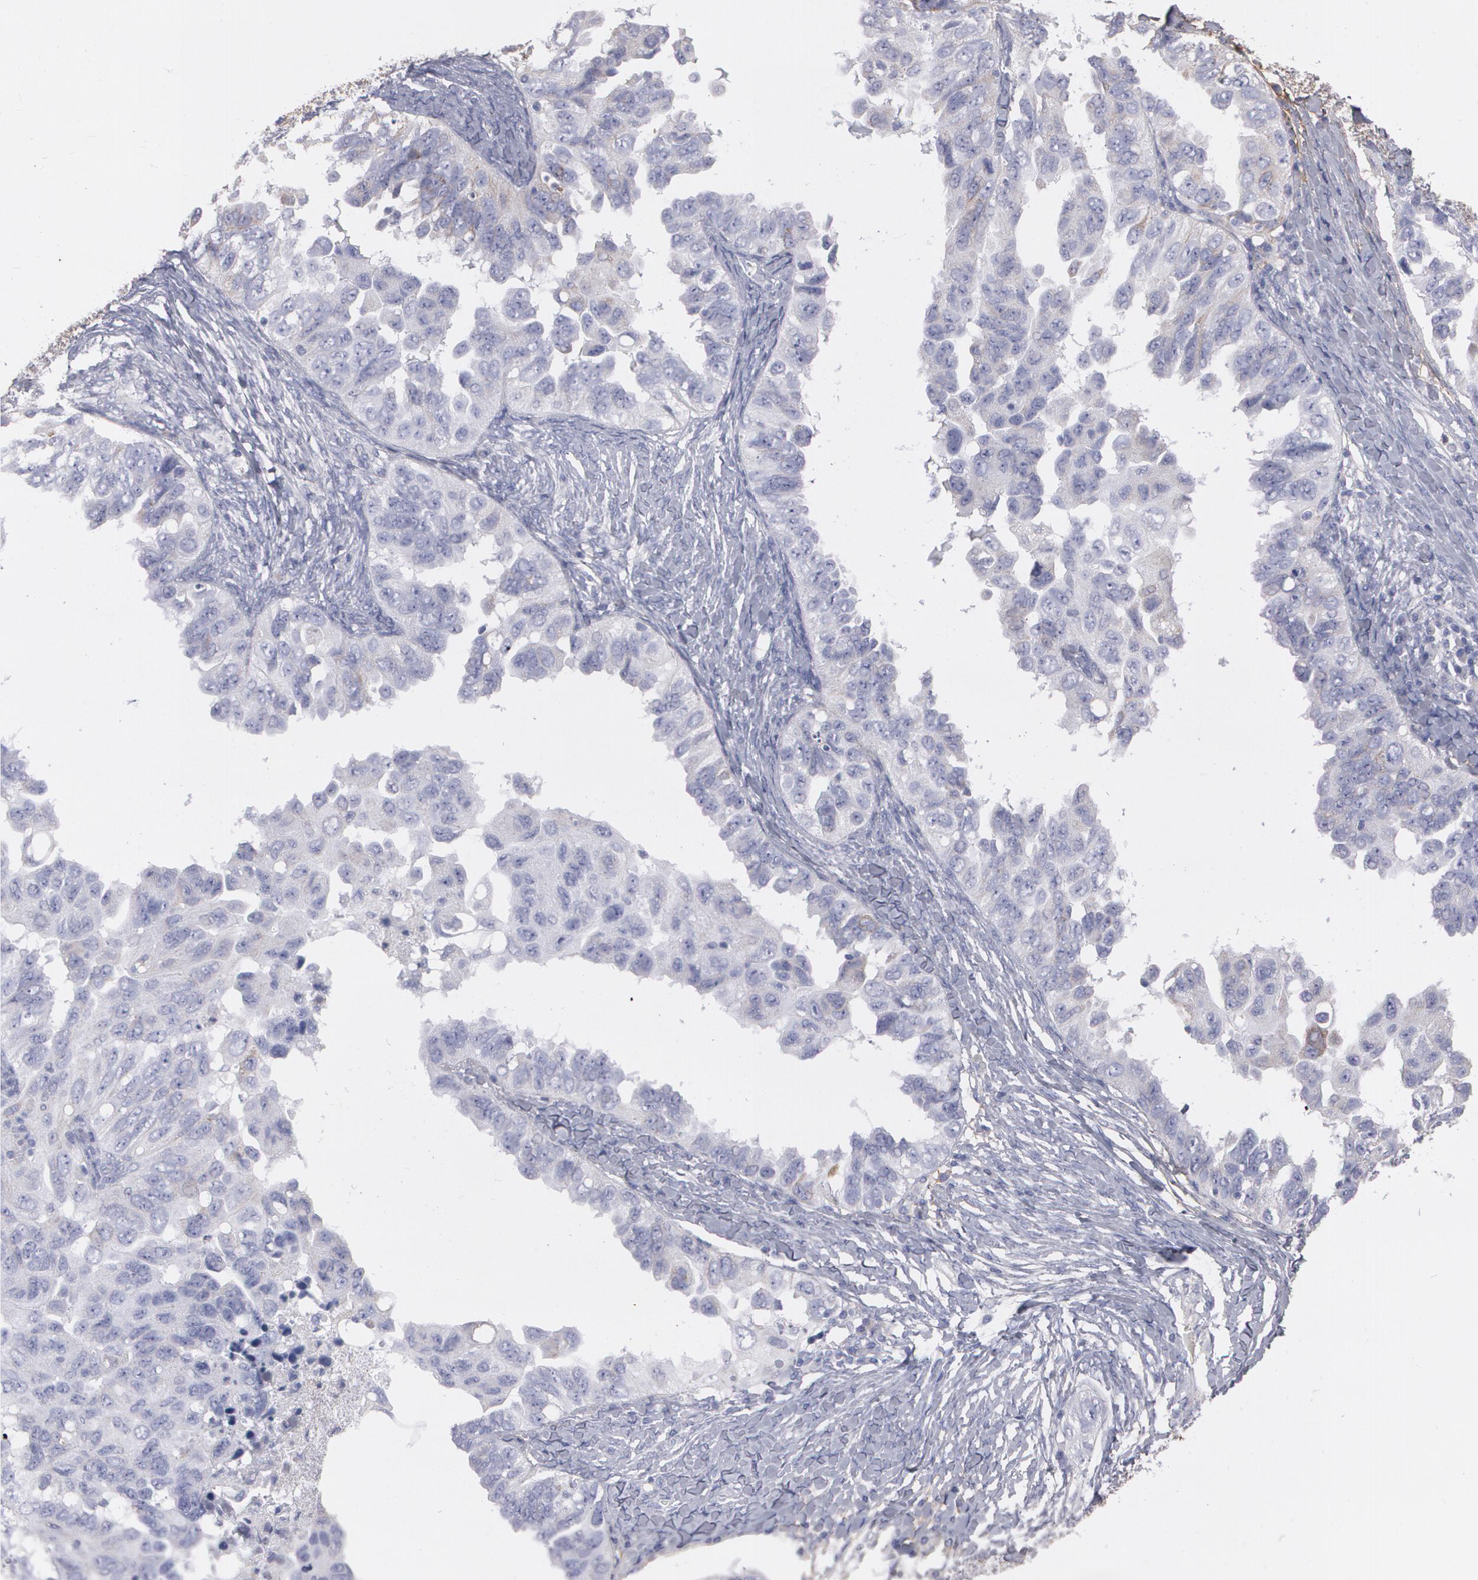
{"staining": {"intensity": "negative", "quantity": "none", "location": "none"}, "tissue": "ovarian cancer", "cell_type": "Tumor cells", "image_type": "cancer", "snomed": [{"axis": "morphology", "description": "Cystadenocarcinoma, serous, NOS"}, {"axis": "topography", "description": "Ovary"}], "caption": "This photomicrograph is of ovarian cancer (serous cystadenocarcinoma) stained with immunohistochemistry to label a protein in brown with the nuclei are counter-stained blue. There is no staining in tumor cells.", "gene": "FBLN1", "patient": {"sex": "female", "age": 82}}